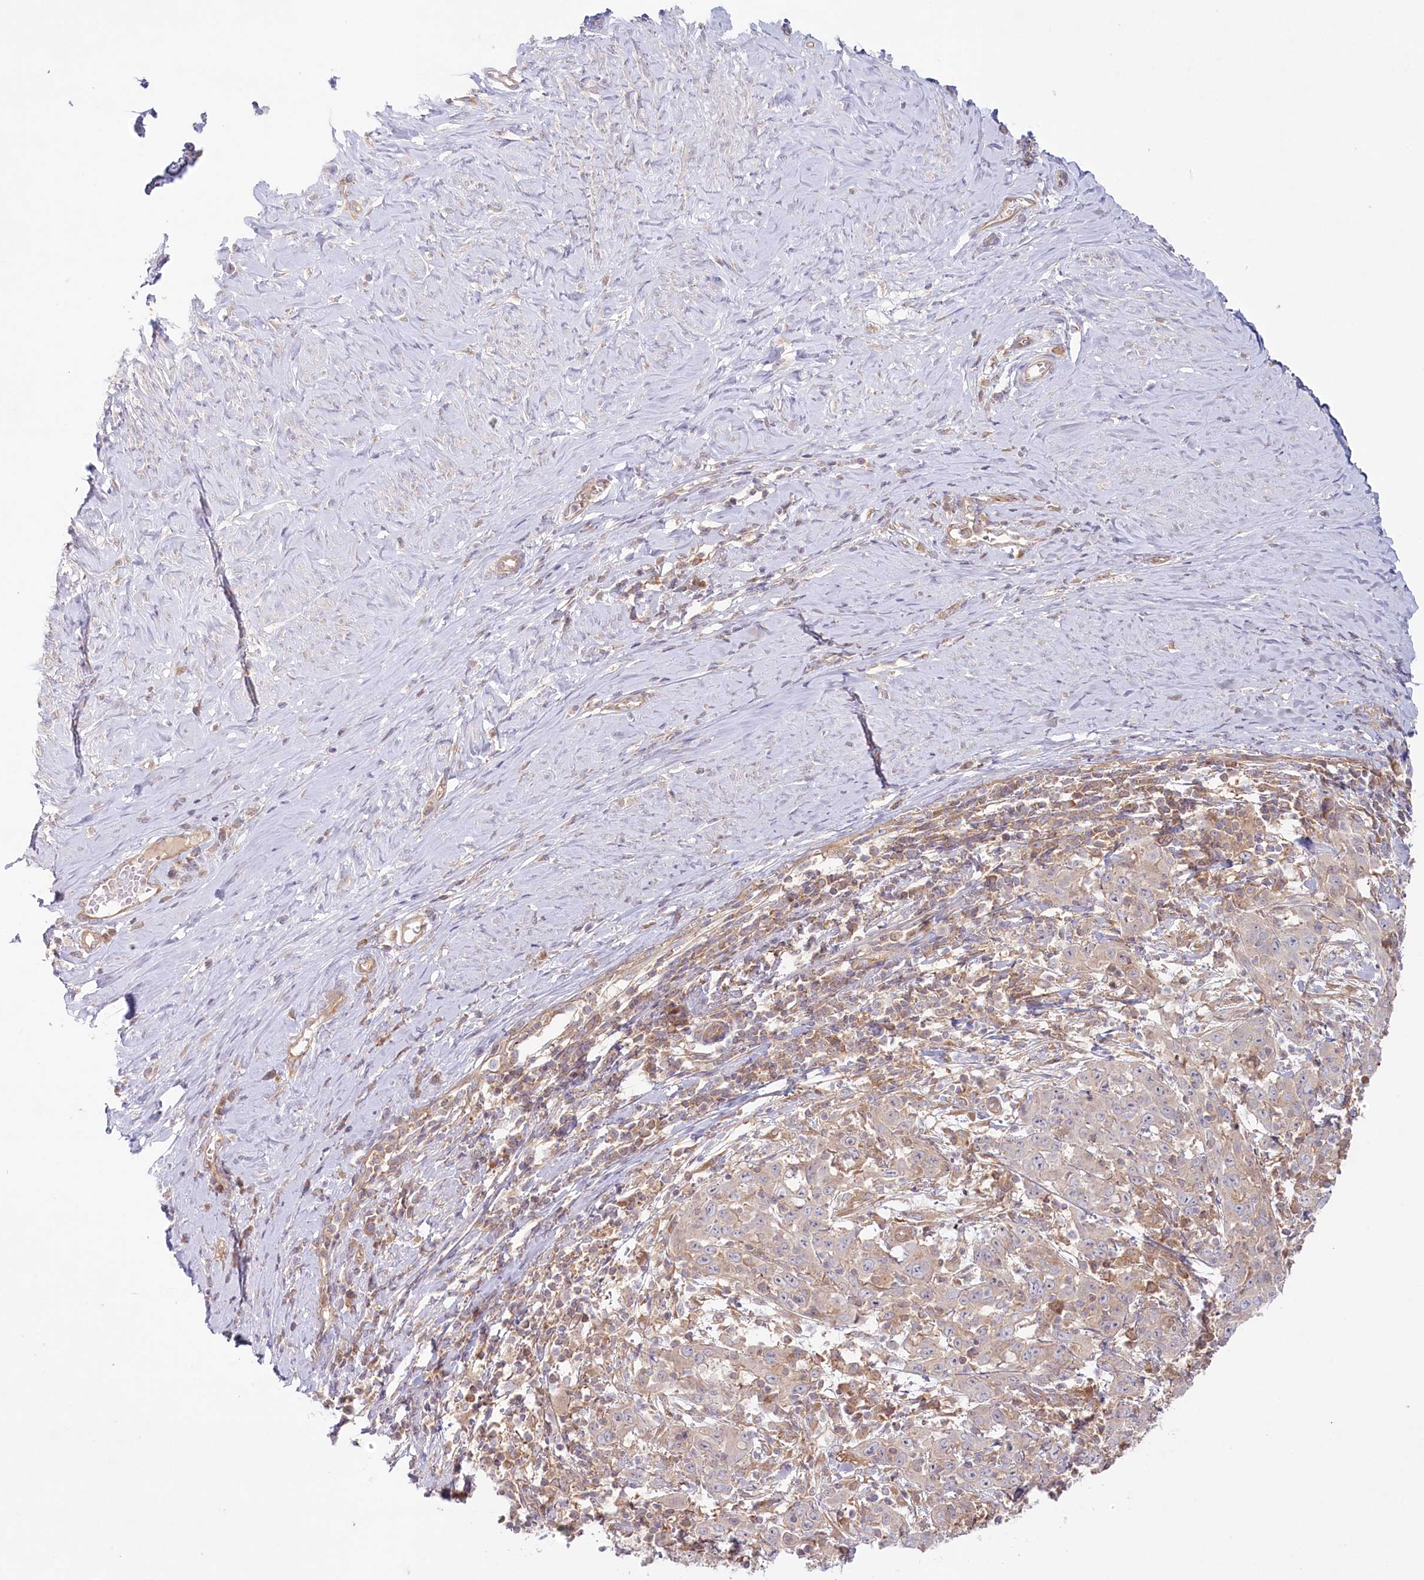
{"staining": {"intensity": "weak", "quantity": "<25%", "location": "cytoplasmic/membranous"}, "tissue": "cervical cancer", "cell_type": "Tumor cells", "image_type": "cancer", "snomed": [{"axis": "morphology", "description": "Squamous cell carcinoma, NOS"}, {"axis": "topography", "description": "Cervix"}], "caption": "This image is of cervical cancer (squamous cell carcinoma) stained with immunohistochemistry to label a protein in brown with the nuclei are counter-stained blue. There is no staining in tumor cells. The staining was performed using DAB (3,3'-diaminobenzidine) to visualize the protein expression in brown, while the nuclei were stained in blue with hematoxylin (Magnification: 20x).", "gene": "TNIP1", "patient": {"sex": "female", "age": 46}}